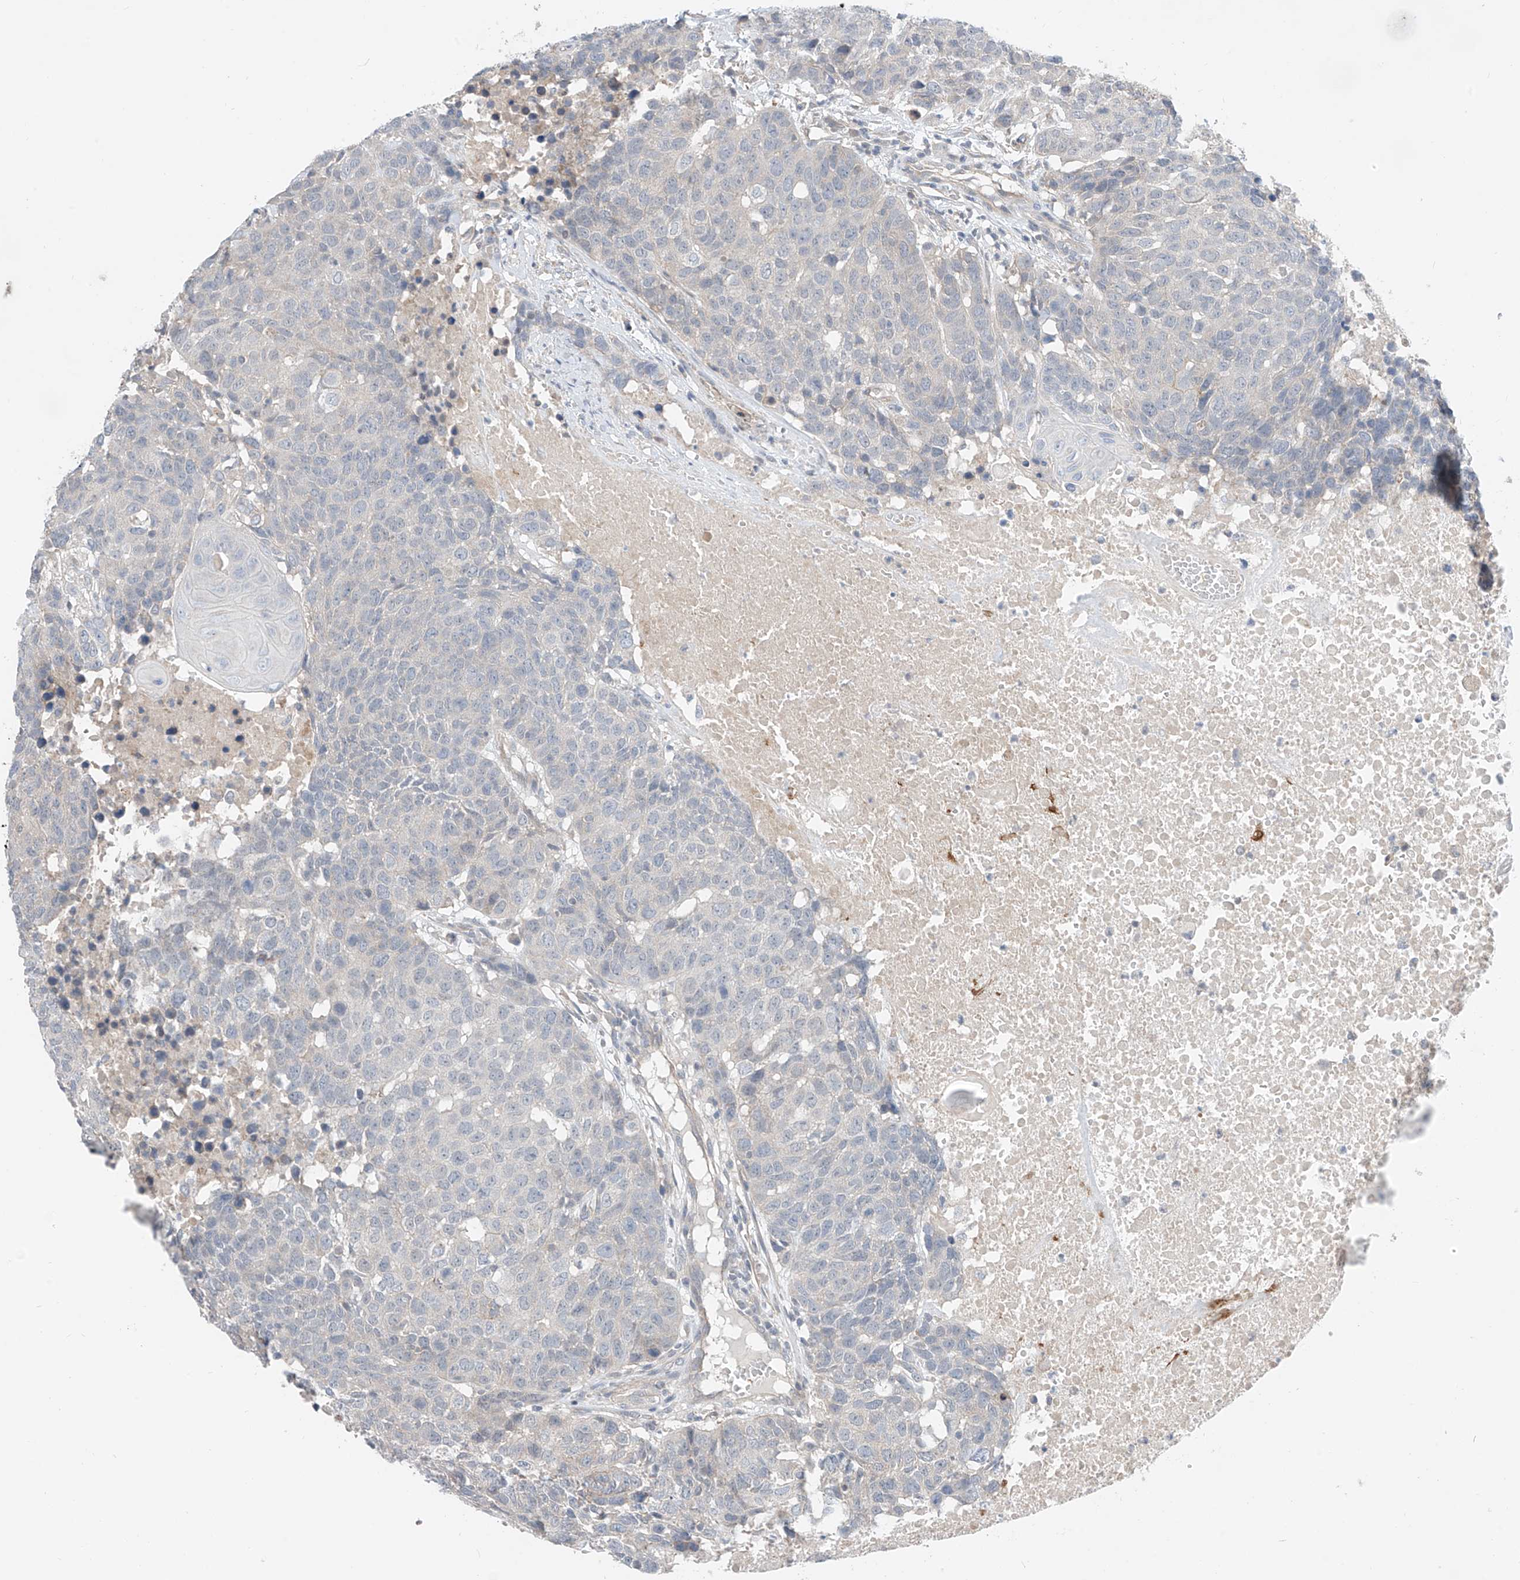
{"staining": {"intensity": "negative", "quantity": "none", "location": "none"}, "tissue": "head and neck cancer", "cell_type": "Tumor cells", "image_type": "cancer", "snomed": [{"axis": "morphology", "description": "Squamous cell carcinoma, NOS"}, {"axis": "topography", "description": "Head-Neck"}], "caption": "Histopathology image shows no significant protein expression in tumor cells of head and neck cancer.", "gene": "ABLIM2", "patient": {"sex": "male", "age": 66}}